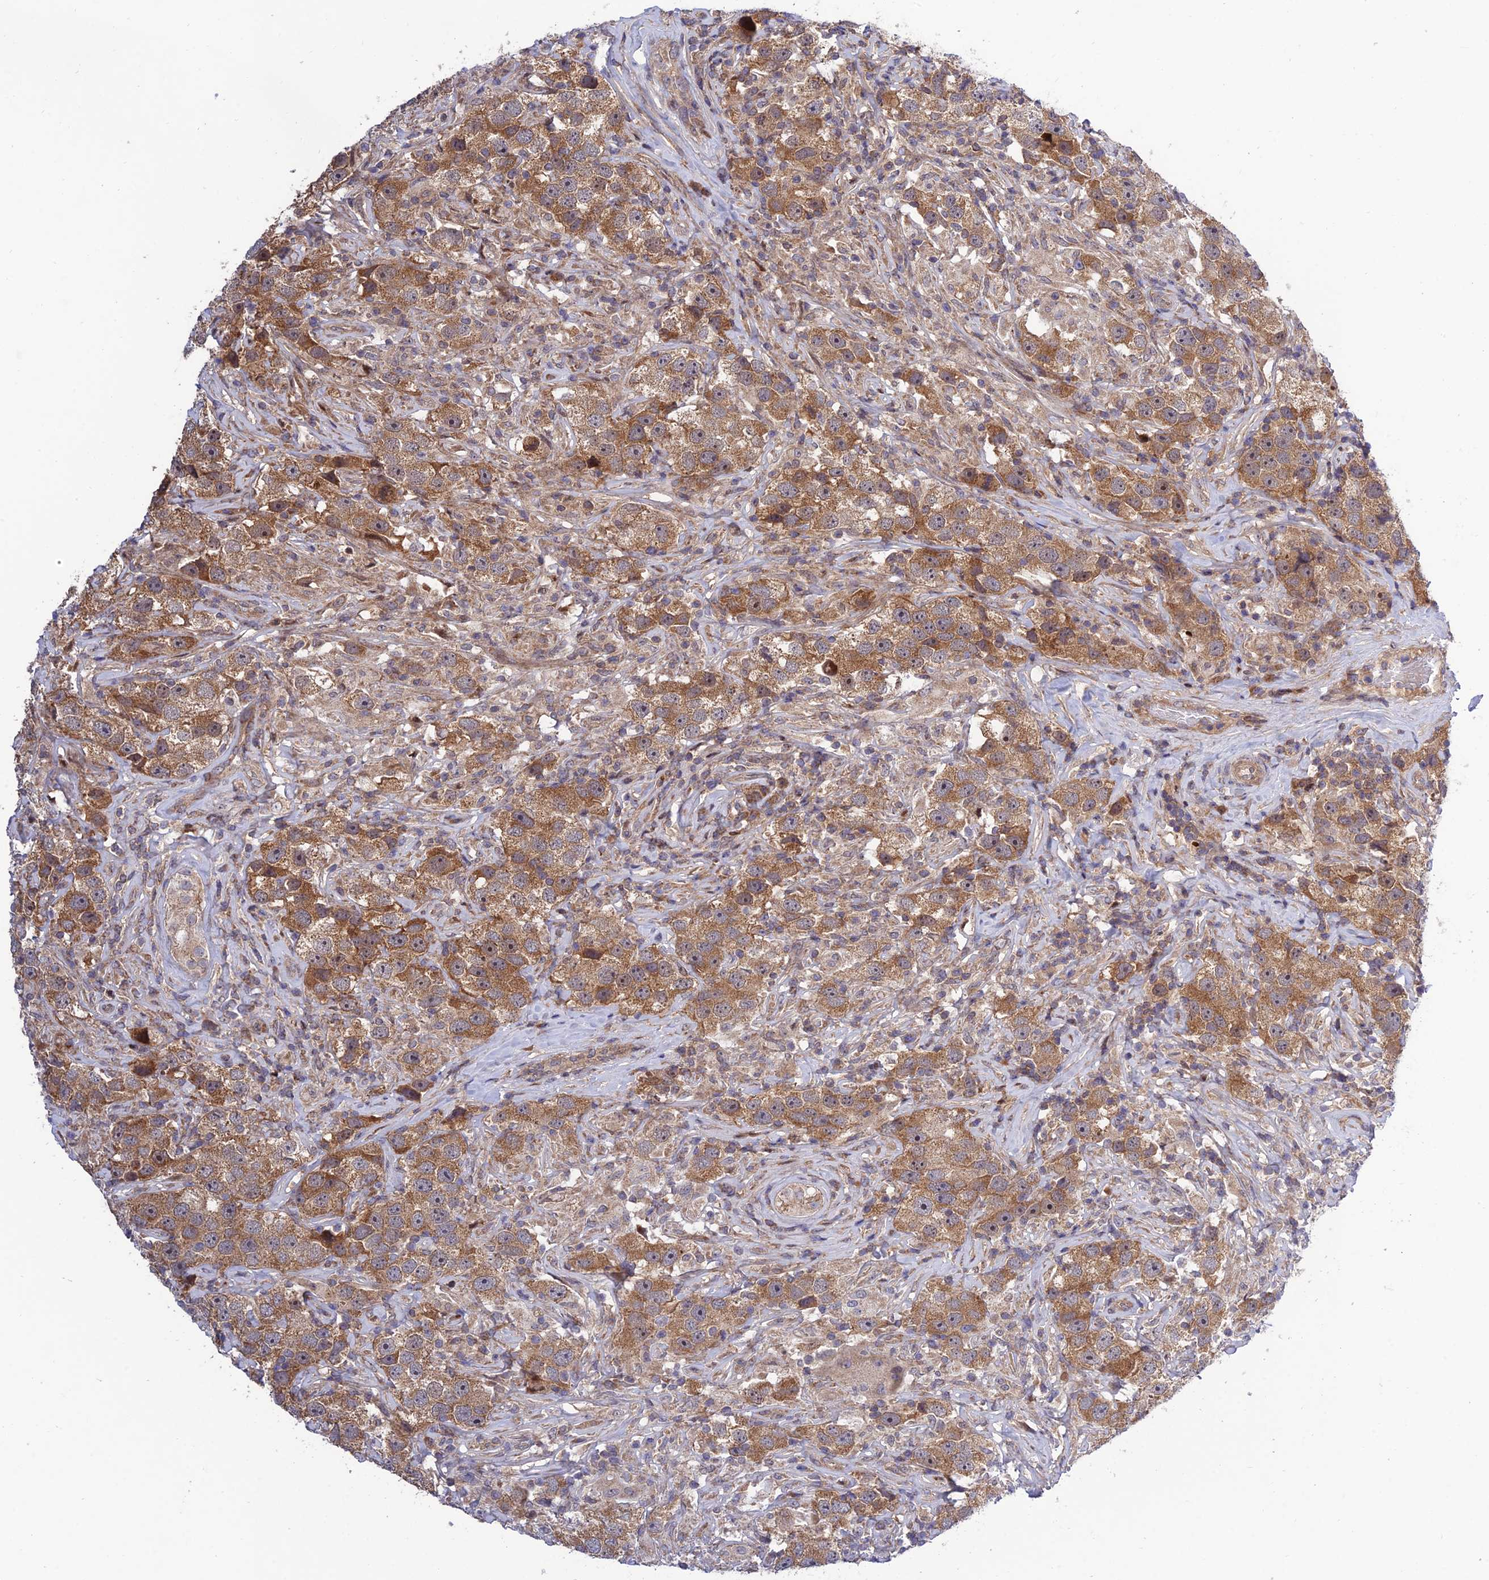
{"staining": {"intensity": "moderate", "quantity": ">75%", "location": "cytoplasmic/membranous"}, "tissue": "testis cancer", "cell_type": "Tumor cells", "image_type": "cancer", "snomed": [{"axis": "morphology", "description": "Seminoma, NOS"}, {"axis": "topography", "description": "Testis"}], "caption": "This is an image of IHC staining of testis seminoma, which shows moderate staining in the cytoplasmic/membranous of tumor cells.", "gene": "PLEKHG2", "patient": {"sex": "male", "age": 49}}